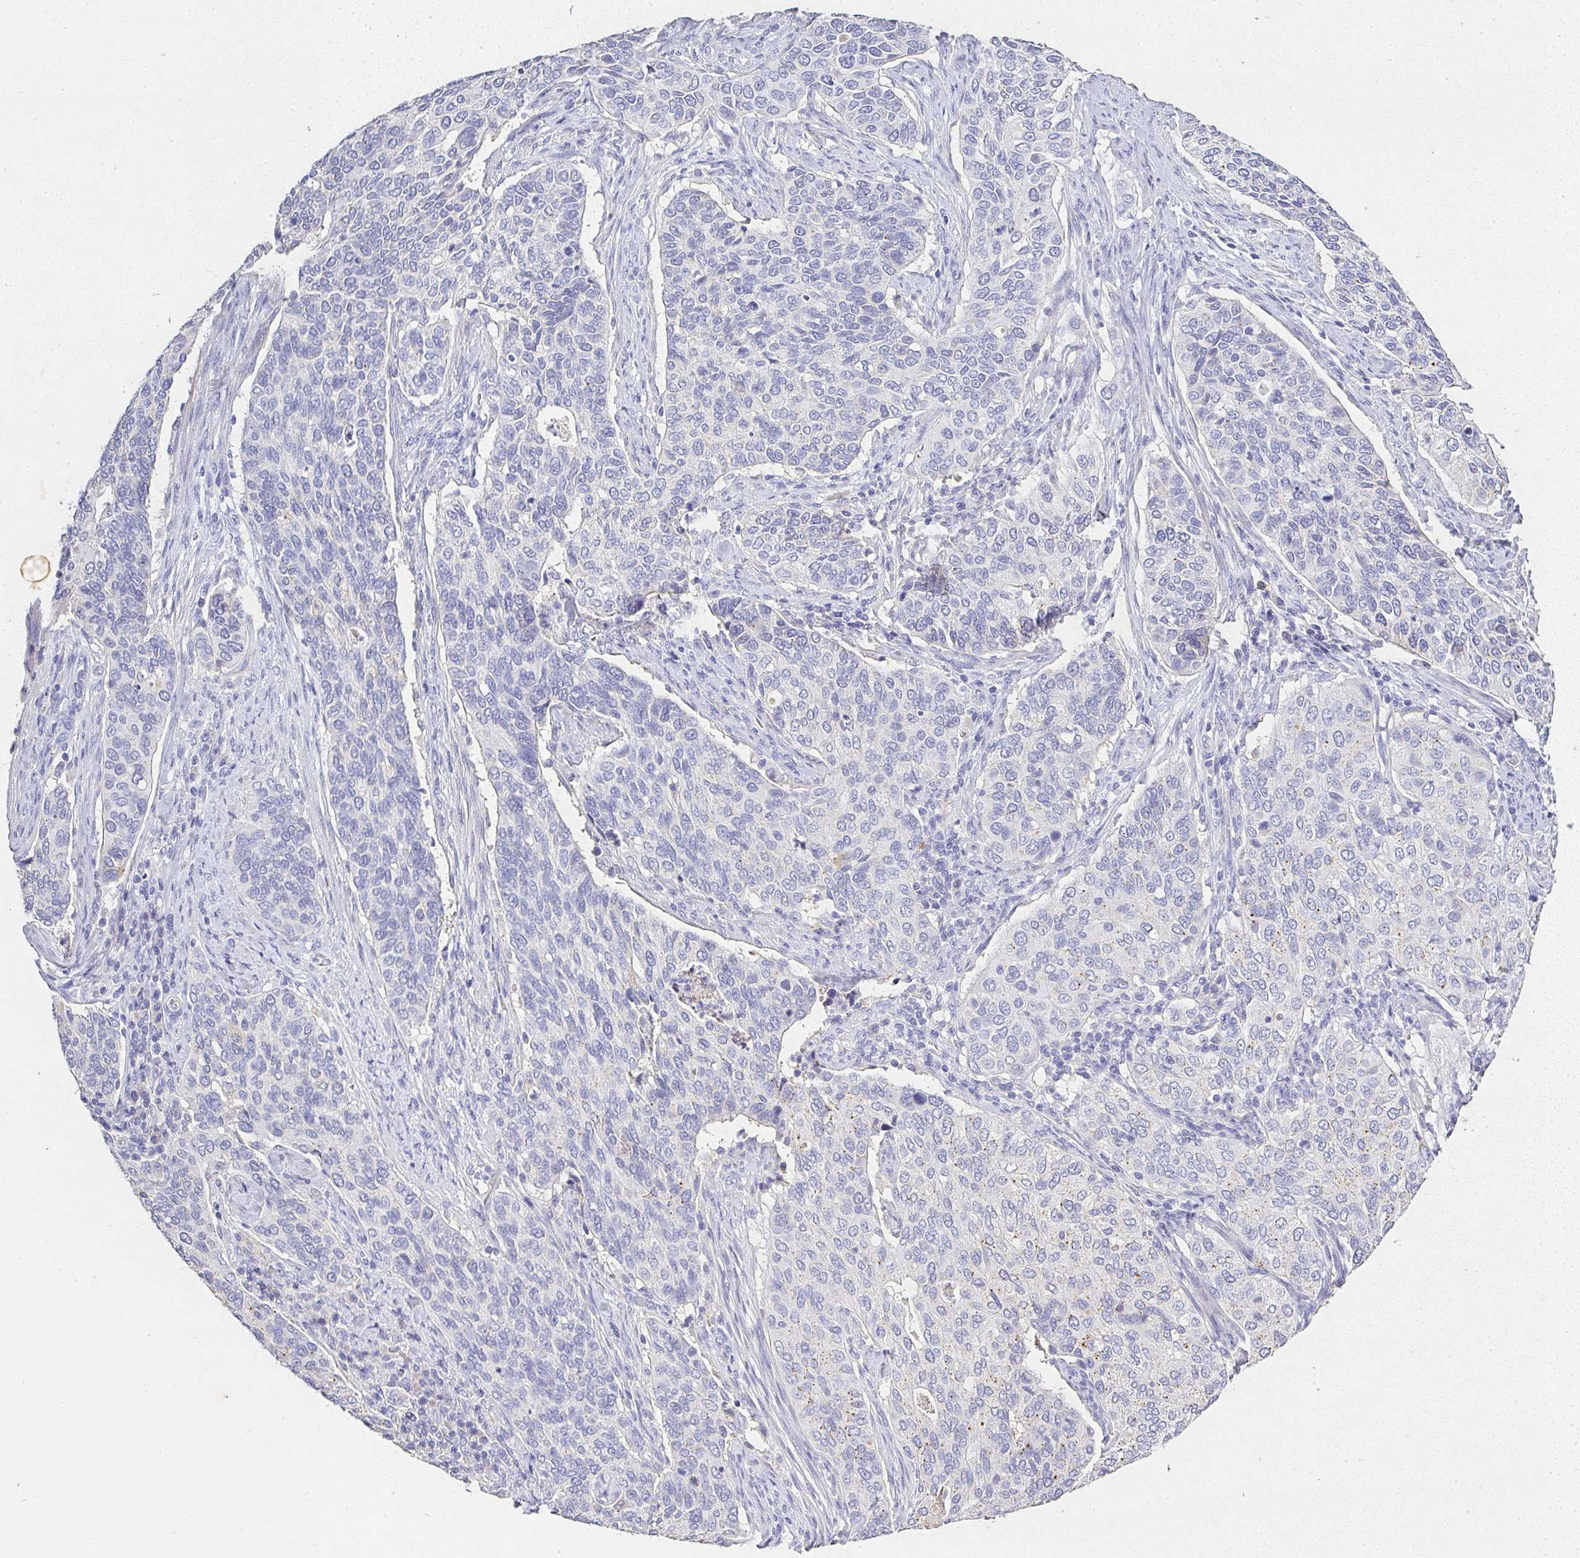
{"staining": {"intensity": "negative", "quantity": "none", "location": "none"}, "tissue": "cervical cancer", "cell_type": "Tumor cells", "image_type": "cancer", "snomed": [{"axis": "morphology", "description": "Squamous cell carcinoma, NOS"}, {"axis": "topography", "description": "Cervix"}], "caption": "Human squamous cell carcinoma (cervical) stained for a protein using immunohistochemistry (IHC) demonstrates no staining in tumor cells.", "gene": "RPS2", "patient": {"sex": "female", "age": 38}}